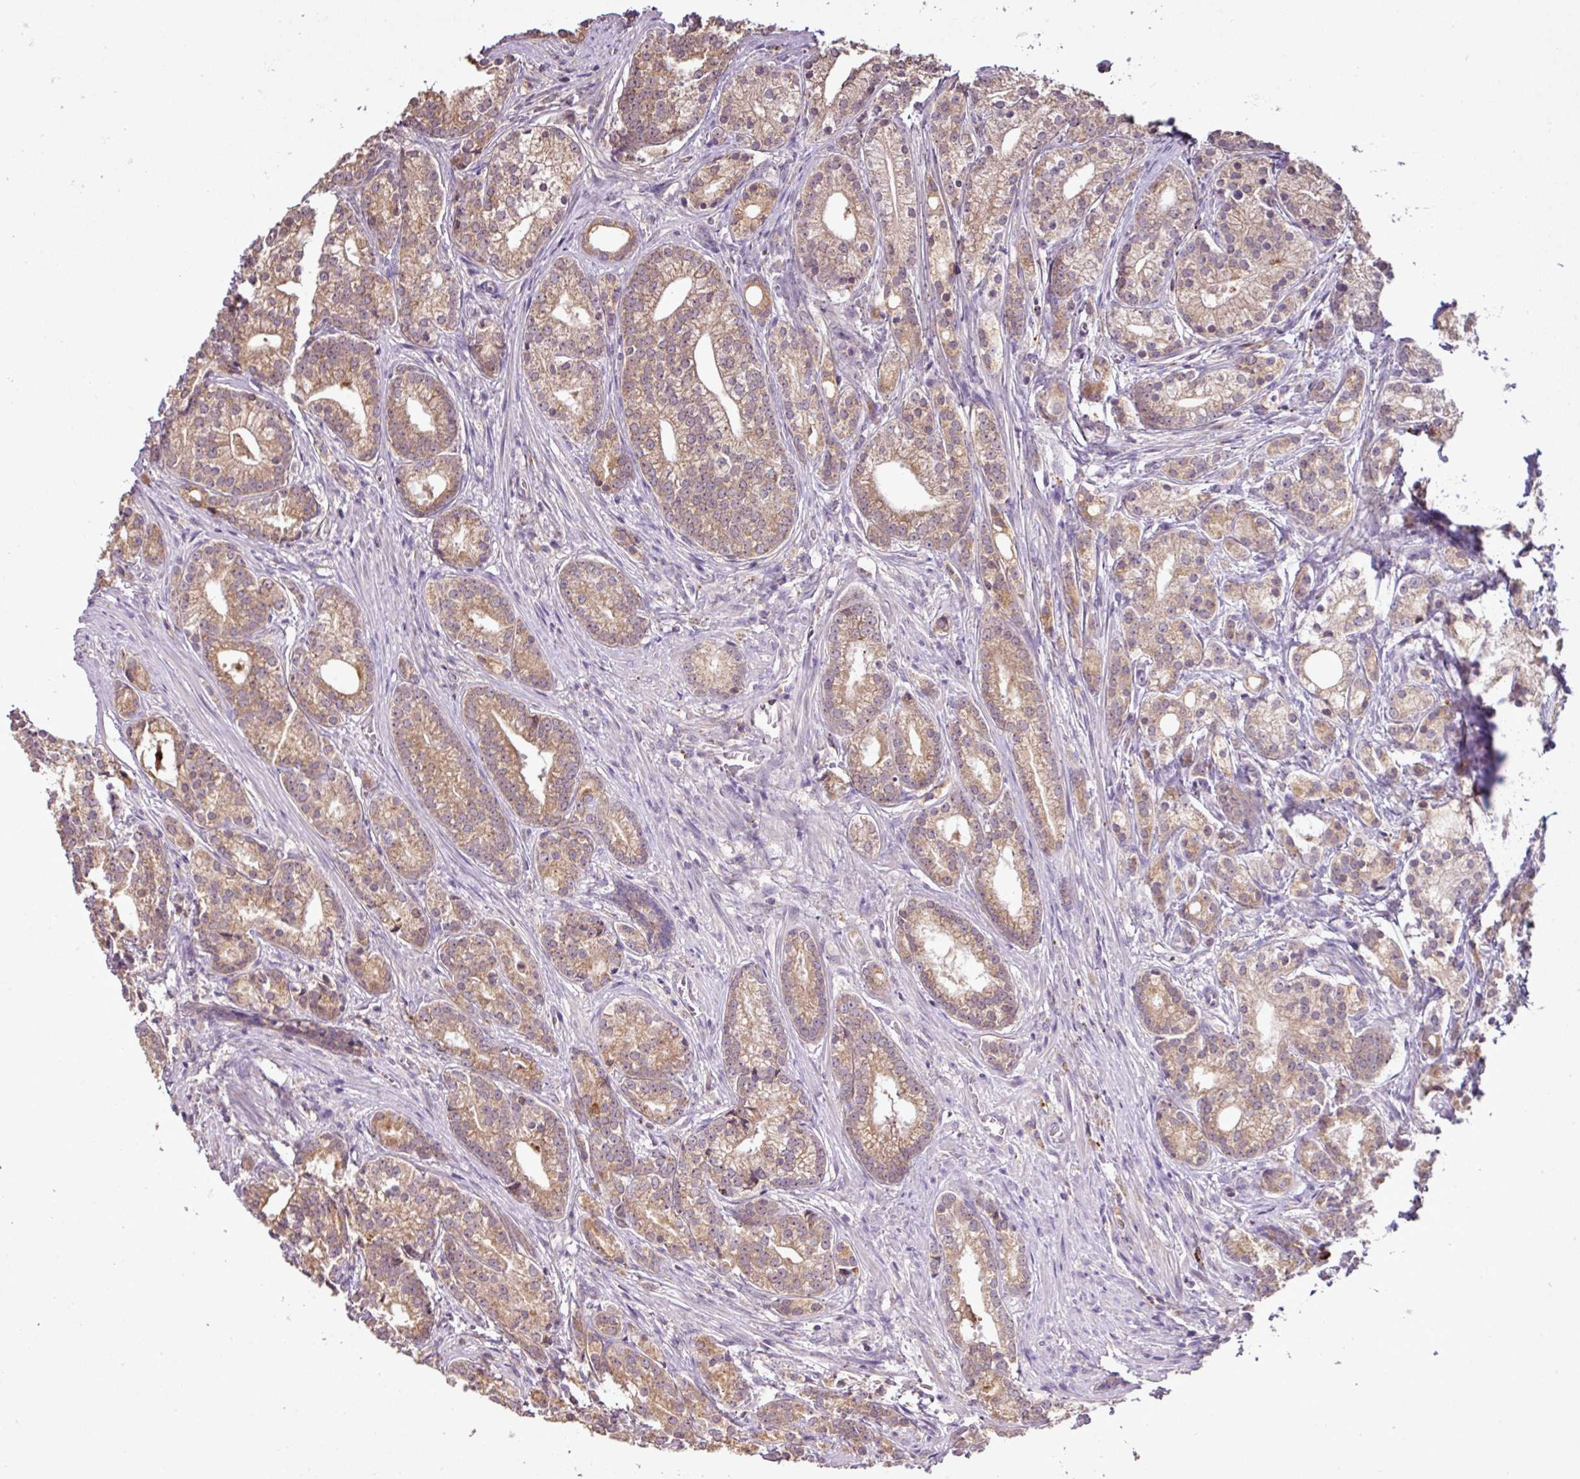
{"staining": {"intensity": "moderate", "quantity": ">75%", "location": "cytoplasmic/membranous"}, "tissue": "prostate cancer", "cell_type": "Tumor cells", "image_type": "cancer", "snomed": [{"axis": "morphology", "description": "Adenocarcinoma, Low grade"}, {"axis": "topography", "description": "Prostate"}], "caption": "This is an image of immunohistochemistry (IHC) staining of low-grade adenocarcinoma (prostate), which shows moderate positivity in the cytoplasmic/membranous of tumor cells.", "gene": "SMCO4", "patient": {"sex": "male", "age": 71}}